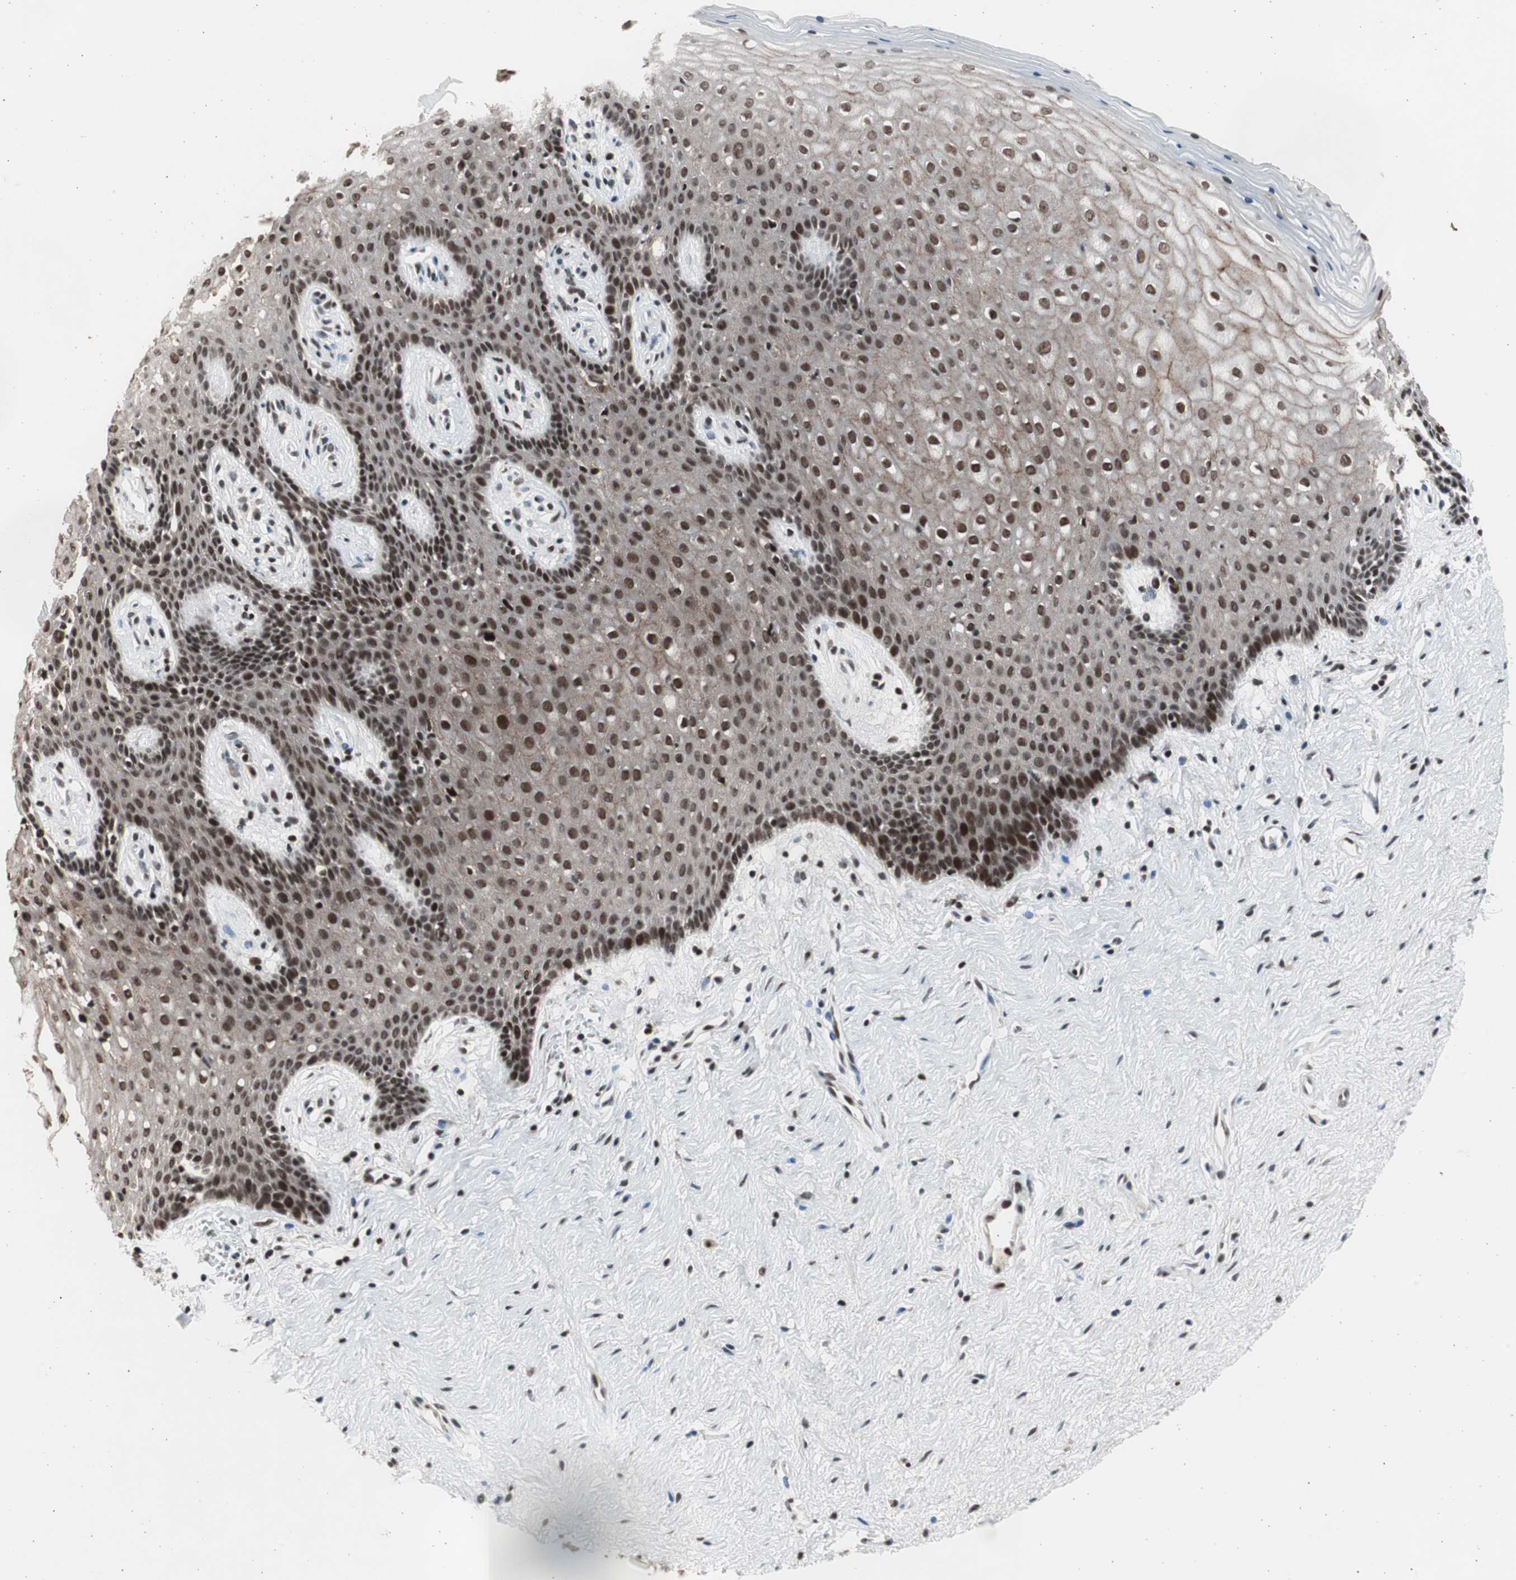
{"staining": {"intensity": "strong", "quantity": ">75%", "location": "nuclear"}, "tissue": "vagina", "cell_type": "Squamous epithelial cells", "image_type": "normal", "snomed": [{"axis": "morphology", "description": "Normal tissue, NOS"}, {"axis": "topography", "description": "Vagina"}], "caption": "Protein expression analysis of benign vagina exhibits strong nuclear positivity in approximately >75% of squamous epithelial cells.", "gene": "RPA1", "patient": {"sex": "female", "age": 44}}